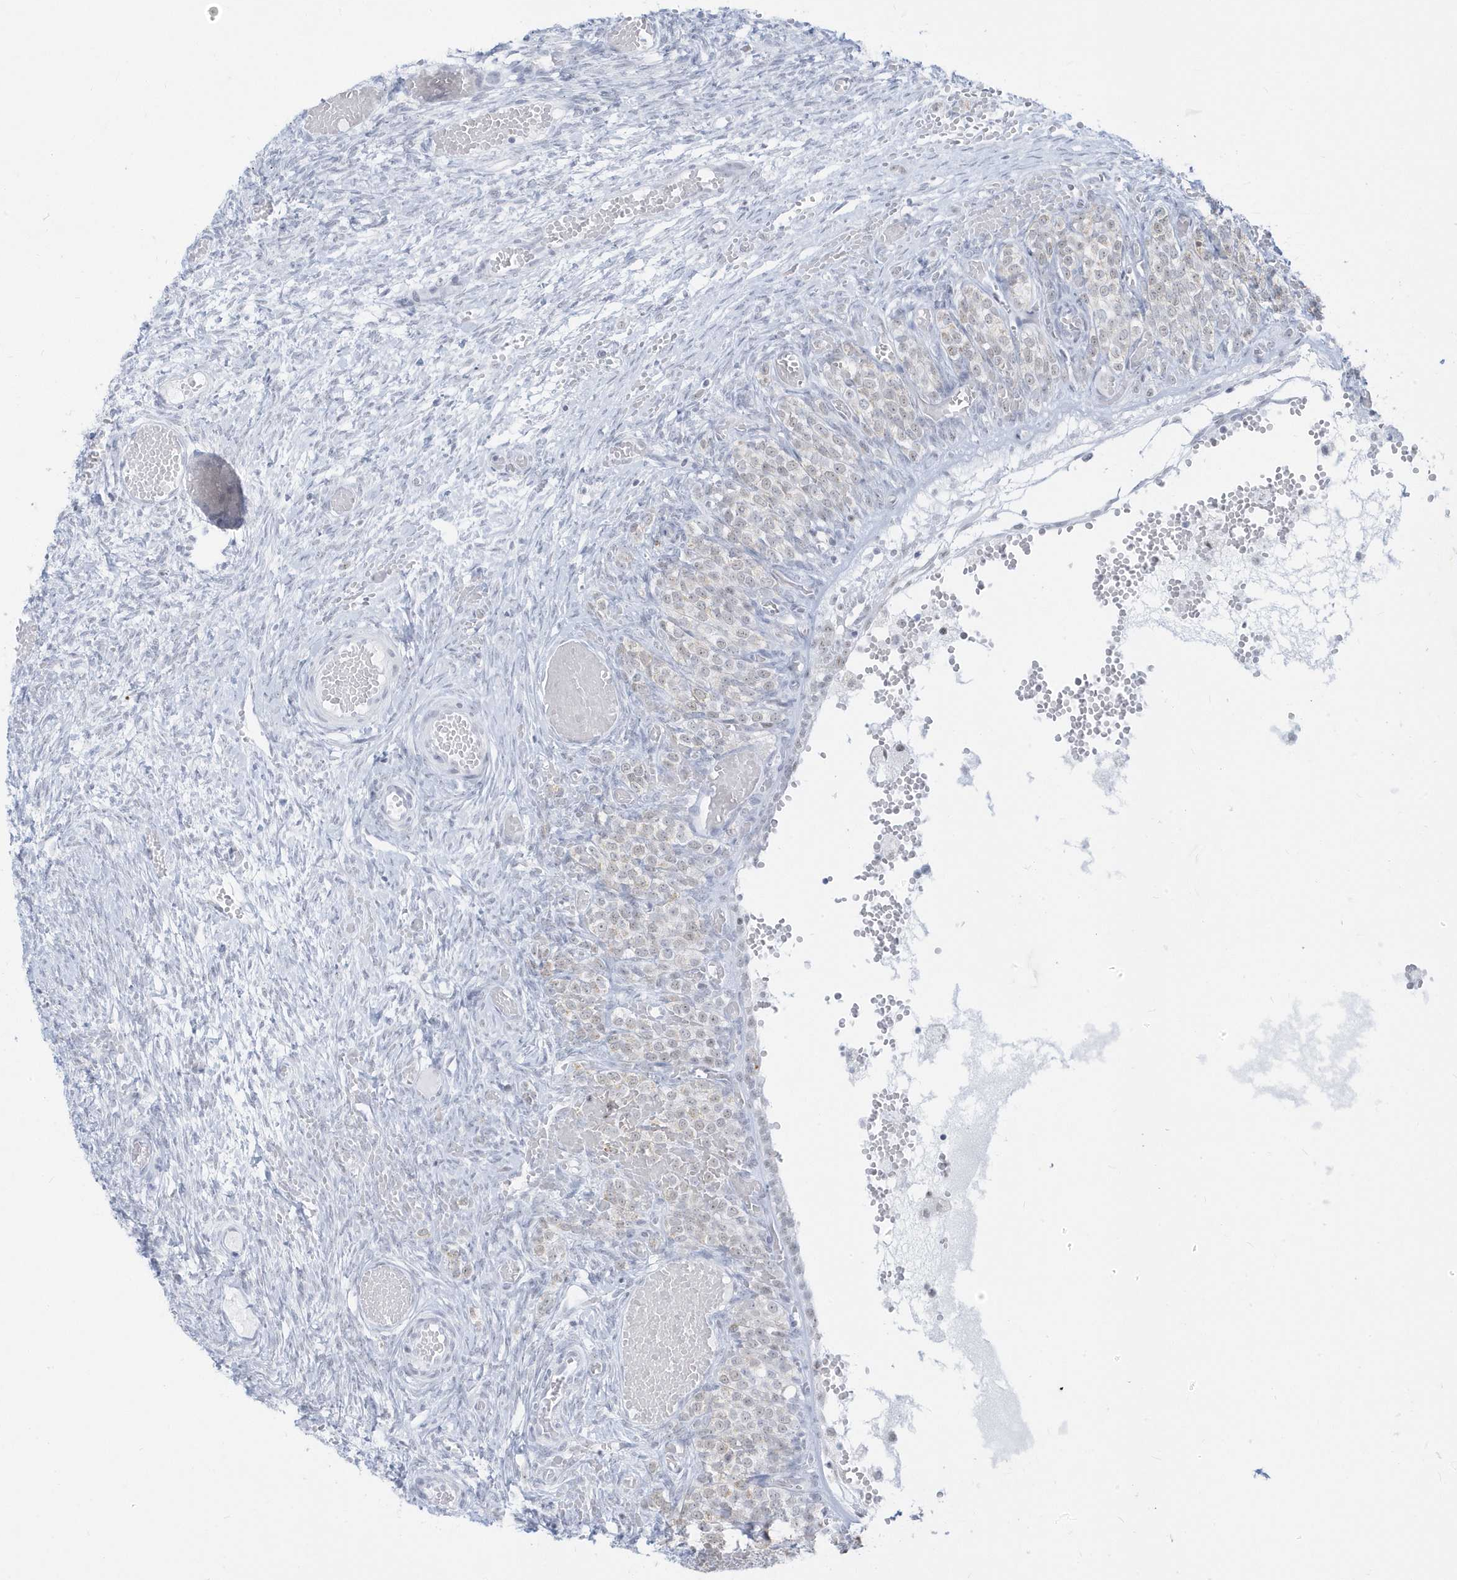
{"staining": {"intensity": "negative", "quantity": "none", "location": "none"}, "tissue": "ovary", "cell_type": "Ovarian stroma cells", "image_type": "normal", "snomed": [{"axis": "morphology", "description": "Adenocarcinoma, NOS"}, {"axis": "topography", "description": "Endometrium"}], "caption": "IHC micrograph of unremarkable ovary: ovary stained with DAB exhibits no significant protein staining in ovarian stroma cells.", "gene": "PLEKHN1", "patient": {"sex": "female", "age": 32}}